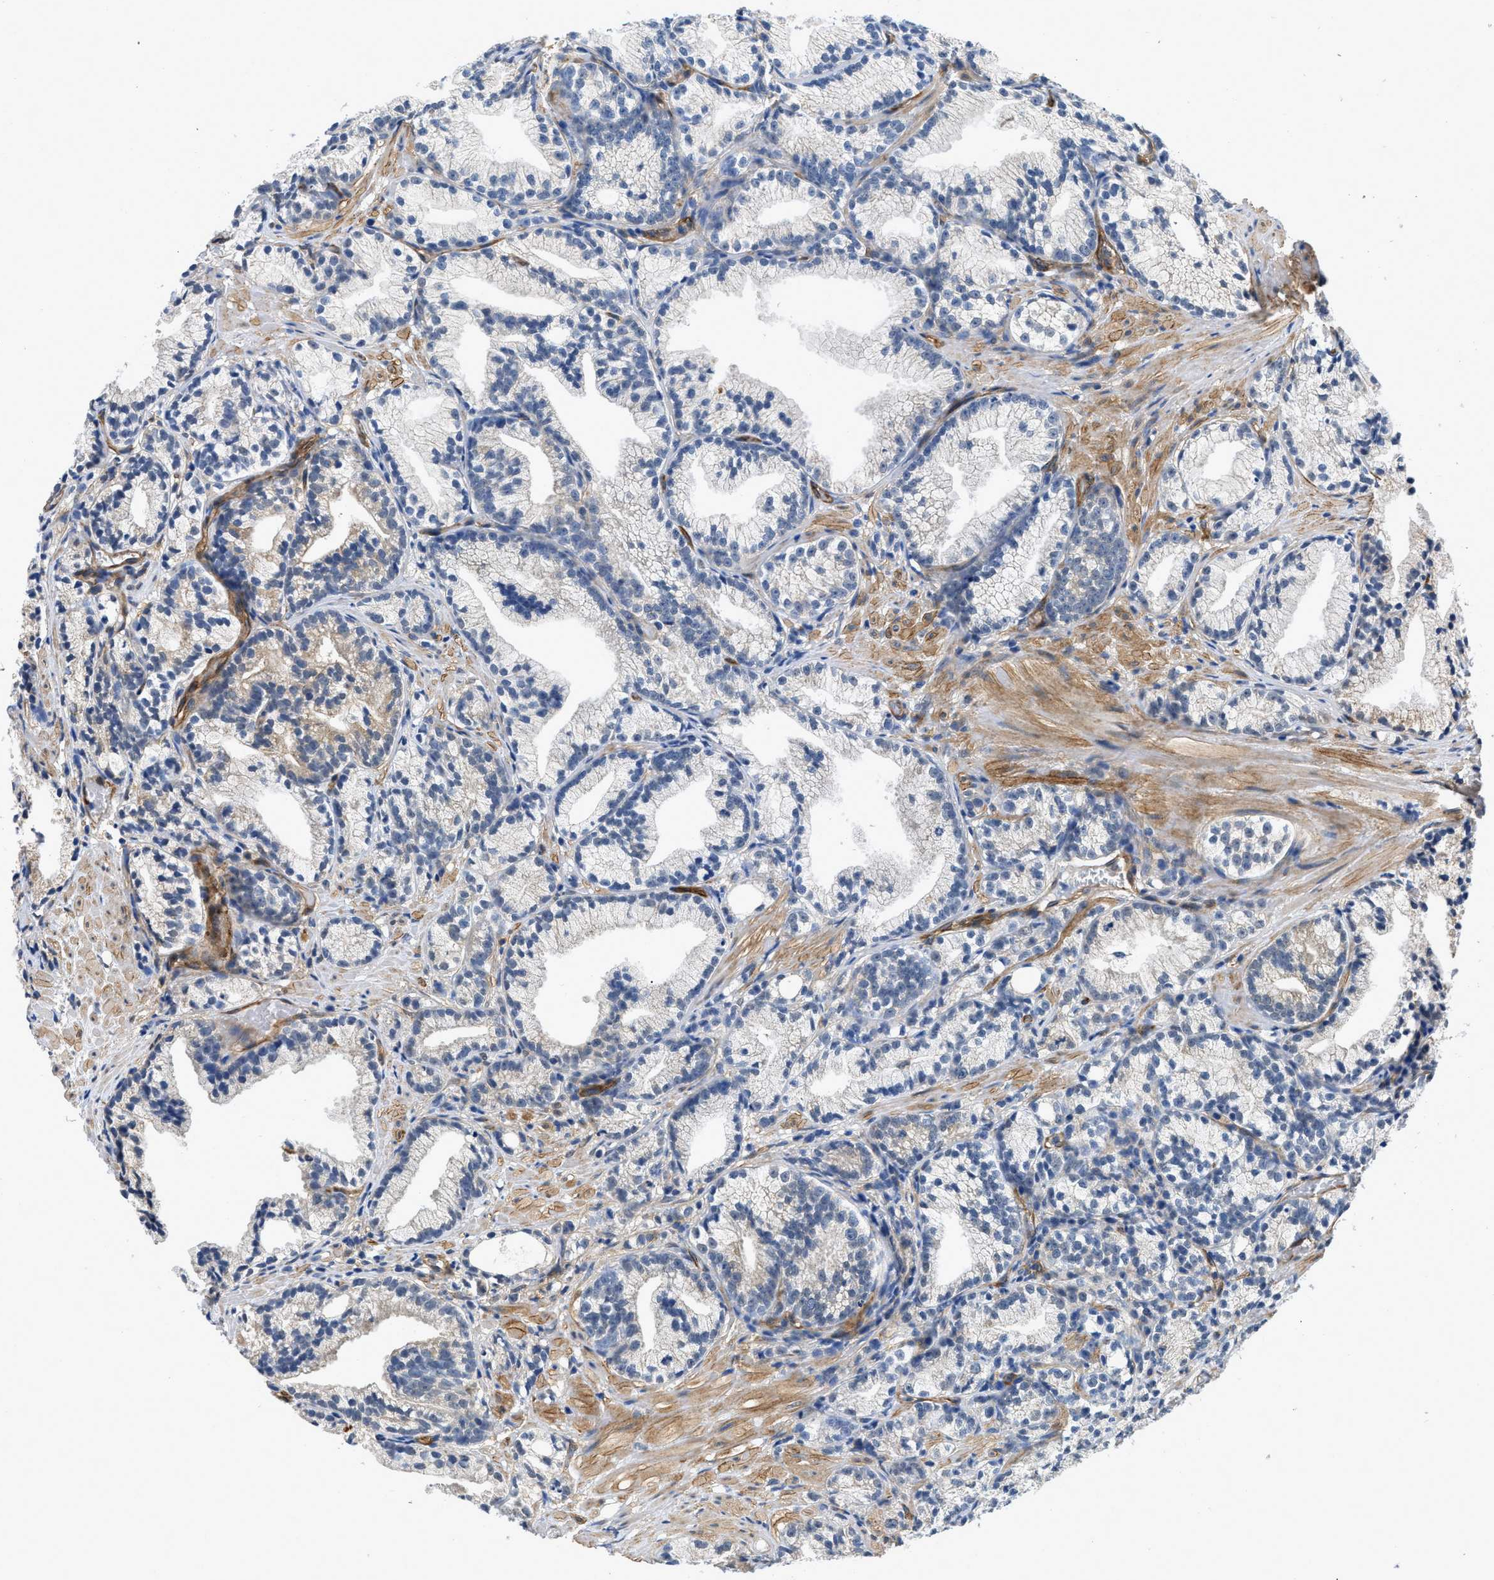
{"staining": {"intensity": "weak", "quantity": "<25%", "location": "cytoplasmic/membranous"}, "tissue": "prostate cancer", "cell_type": "Tumor cells", "image_type": "cancer", "snomed": [{"axis": "morphology", "description": "Adenocarcinoma, Low grade"}, {"axis": "topography", "description": "Prostate"}], "caption": "Human adenocarcinoma (low-grade) (prostate) stained for a protein using immunohistochemistry demonstrates no expression in tumor cells.", "gene": "RAPH1", "patient": {"sex": "male", "age": 89}}